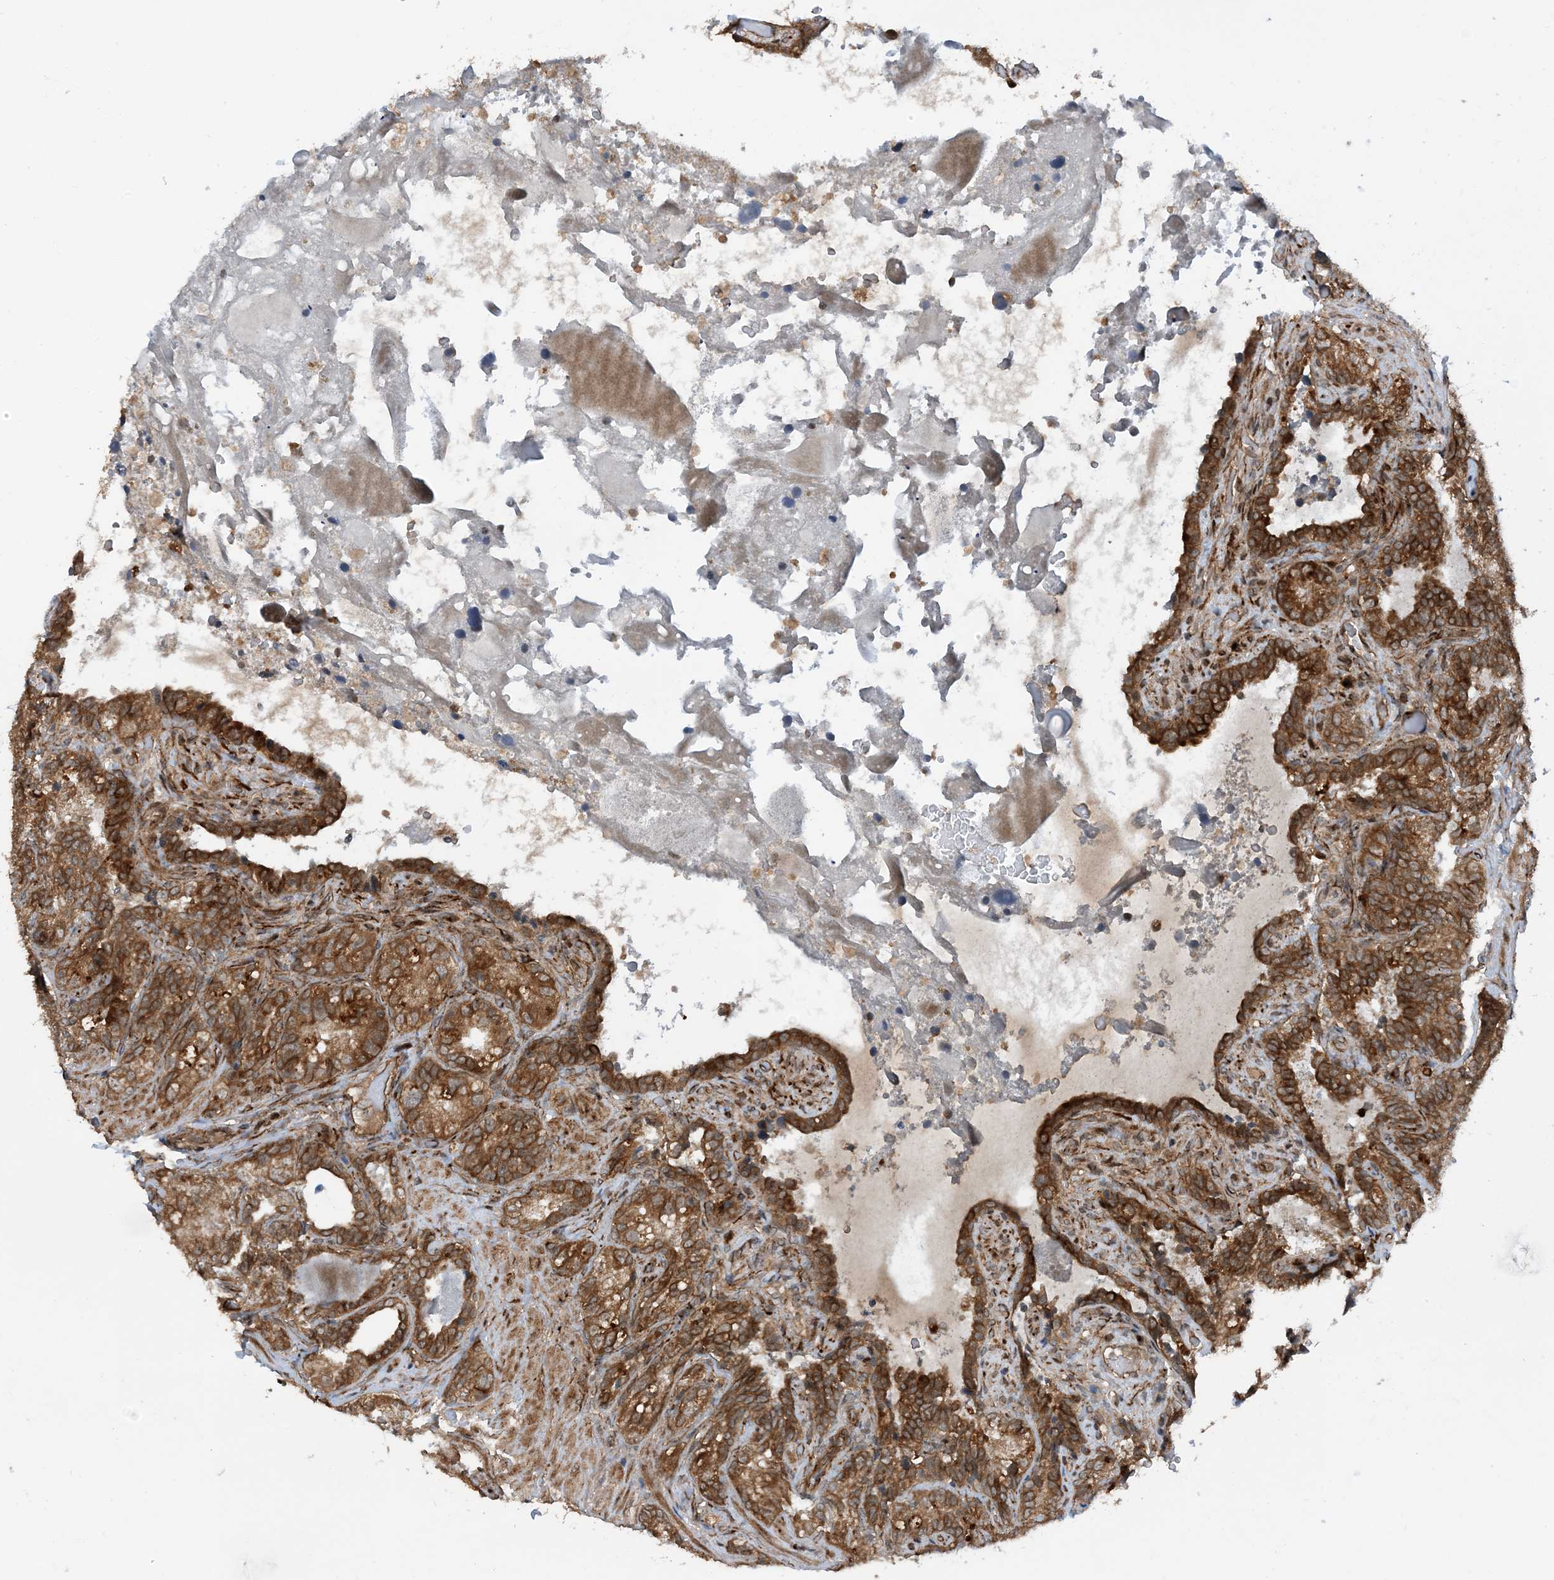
{"staining": {"intensity": "strong", "quantity": ">75%", "location": "cytoplasmic/membranous"}, "tissue": "seminal vesicle", "cell_type": "Glandular cells", "image_type": "normal", "snomed": [{"axis": "morphology", "description": "Normal tissue, NOS"}, {"axis": "topography", "description": "Seminal veicle"}, {"axis": "topography", "description": "Peripheral nerve tissue"}], "caption": "This histopathology image reveals immunohistochemistry (IHC) staining of unremarkable human seminal vesicle, with high strong cytoplasmic/membranous expression in approximately >75% of glandular cells.", "gene": "HEMK1", "patient": {"sex": "male", "age": 67}}